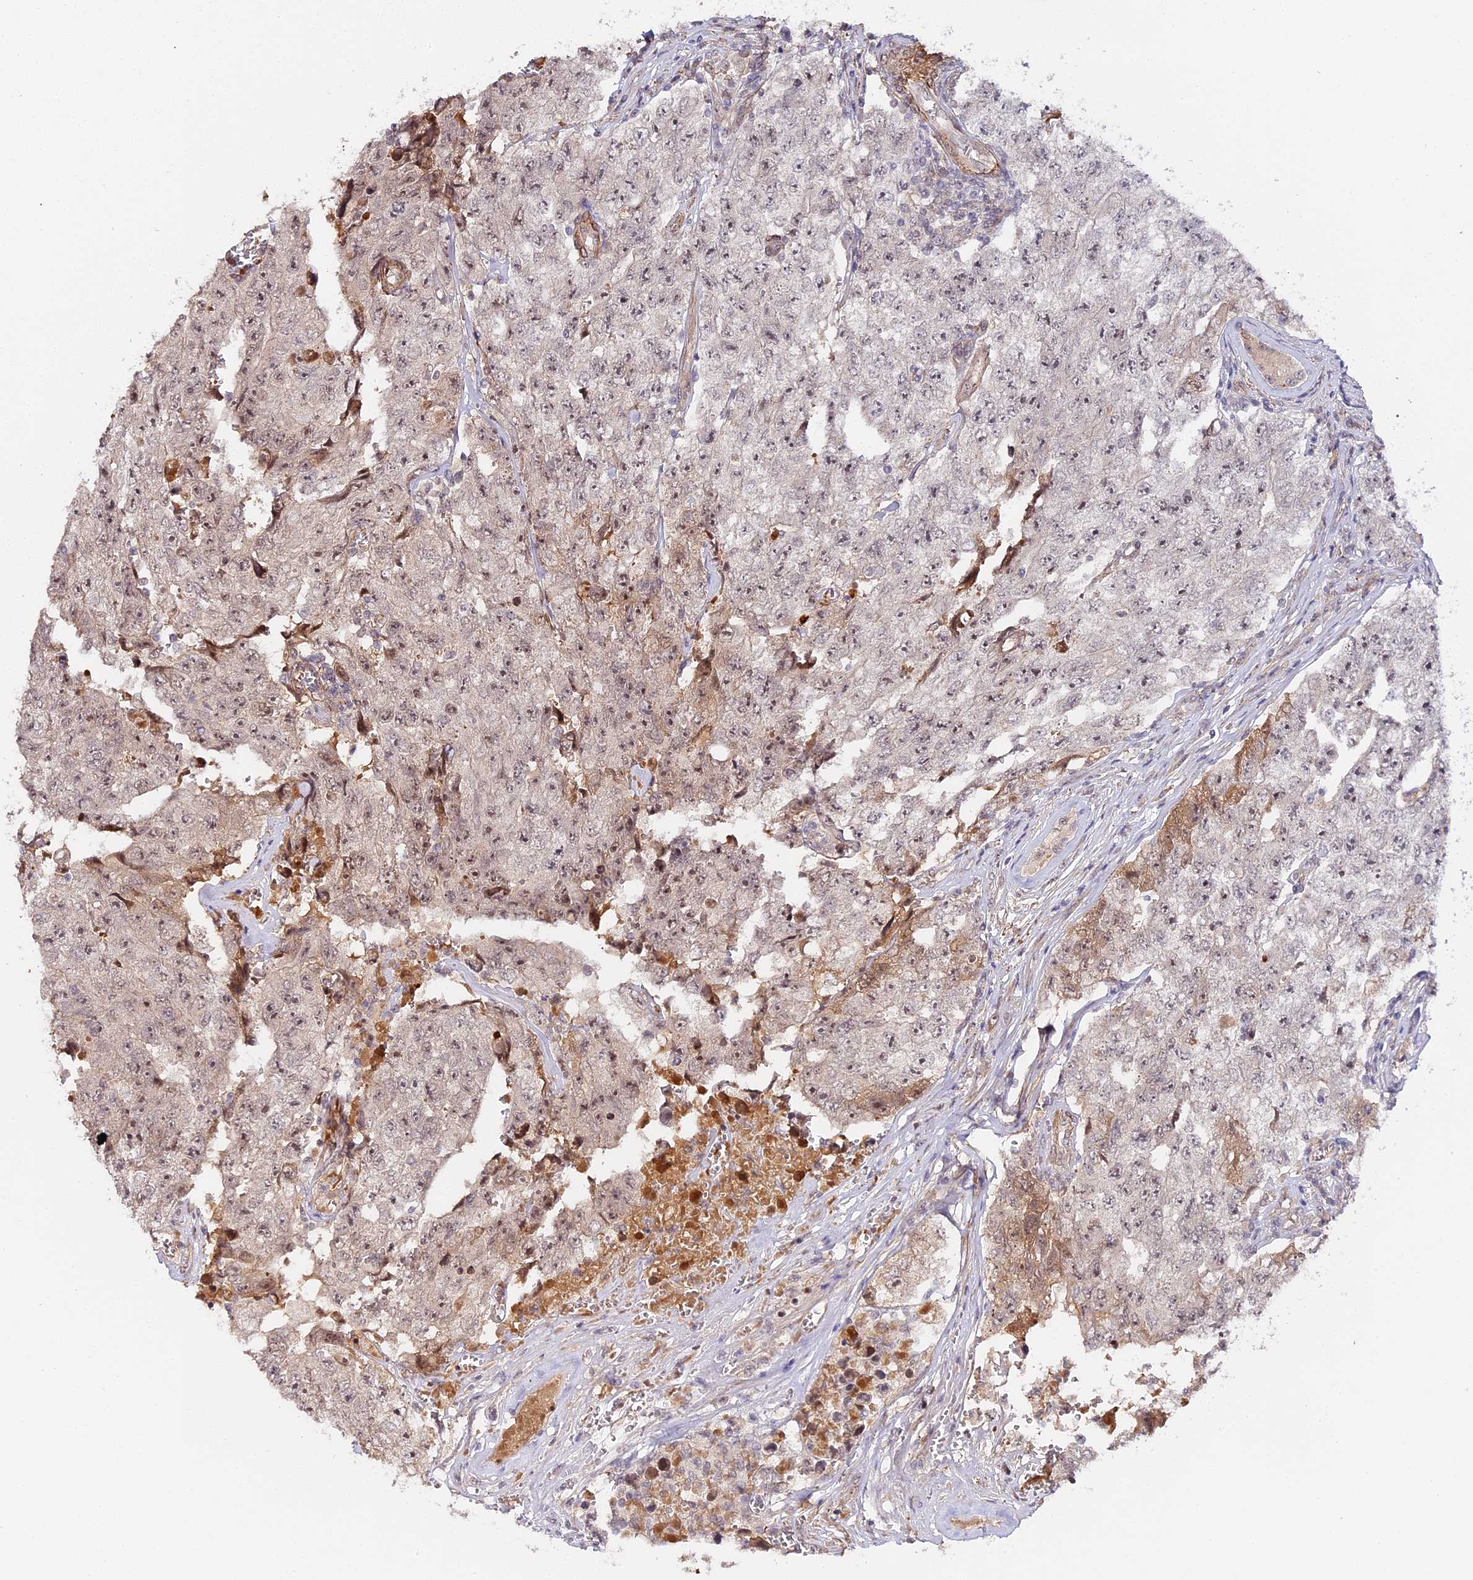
{"staining": {"intensity": "weak", "quantity": "<25%", "location": "nuclear"}, "tissue": "testis cancer", "cell_type": "Tumor cells", "image_type": "cancer", "snomed": [{"axis": "morphology", "description": "Carcinoma, Embryonal, NOS"}, {"axis": "topography", "description": "Testis"}], "caption": "Immunohistochemical staining of embryonal carcinoma (testis) demonstrates no significant staining in tumor cells.", "gene": "IMPACT", "patient": {"sex": "male", "age": 17}}